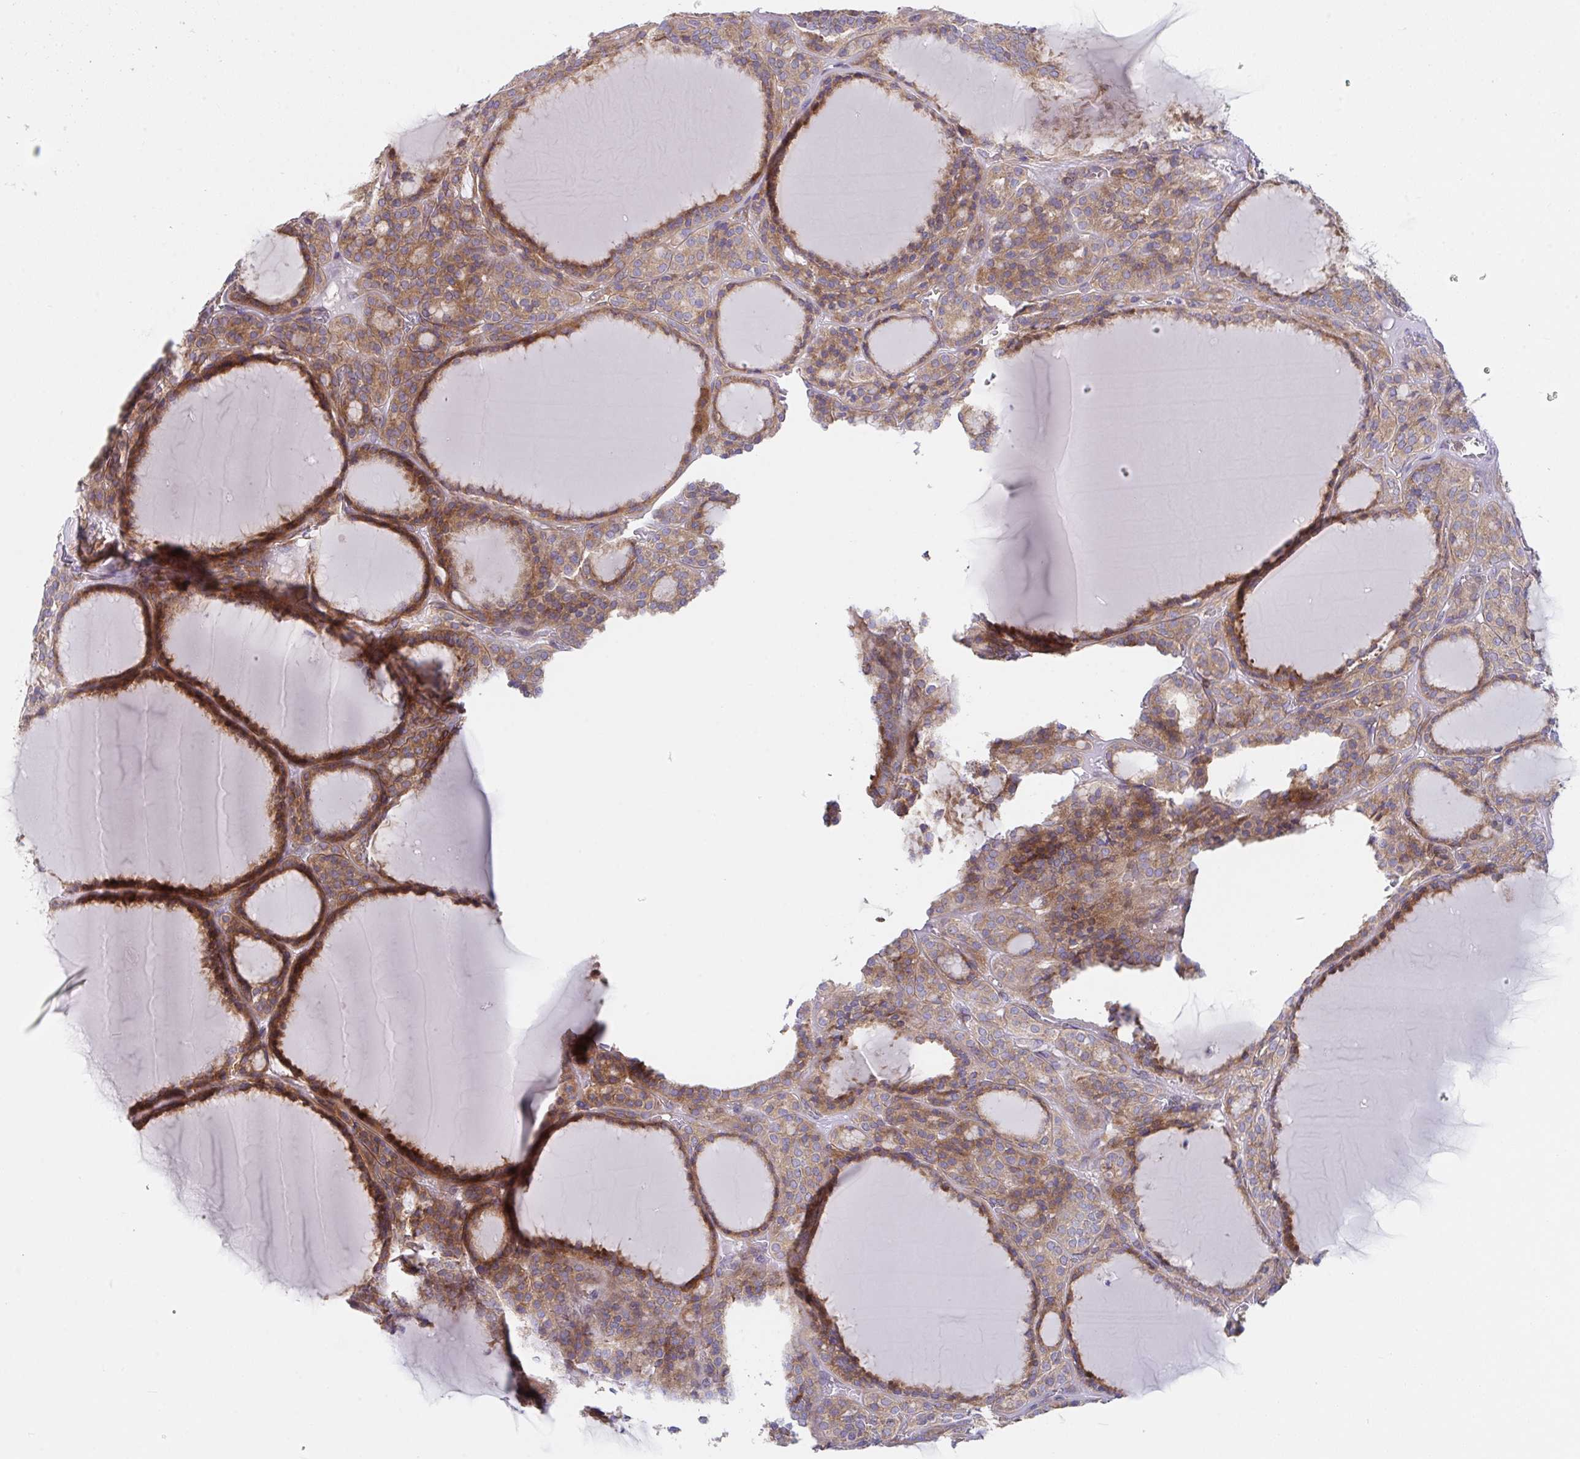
{"staining": {"intensity": "moderate", "quantity": ">75%", "location": "cytoplasmic/membranous"}, "tissue": "thyroid cancer", "cell_type": "Tumor cells", "image_type": "cancer", "snomed": [{"axis": "morphology", "description": "Follicular adenoma carcinoma, NOS"}, {"axis": "topography", "description": "Thyroid gland"}], "caption": "Brown immunohistochemical staining in human thyroid follicular adenoma carcinoma displays moderate cytoplasmic/membranous staining in approximately >75% of tumor cells.", "gene": "YARS2", "patient": {"sex": "female", "age": 63}}